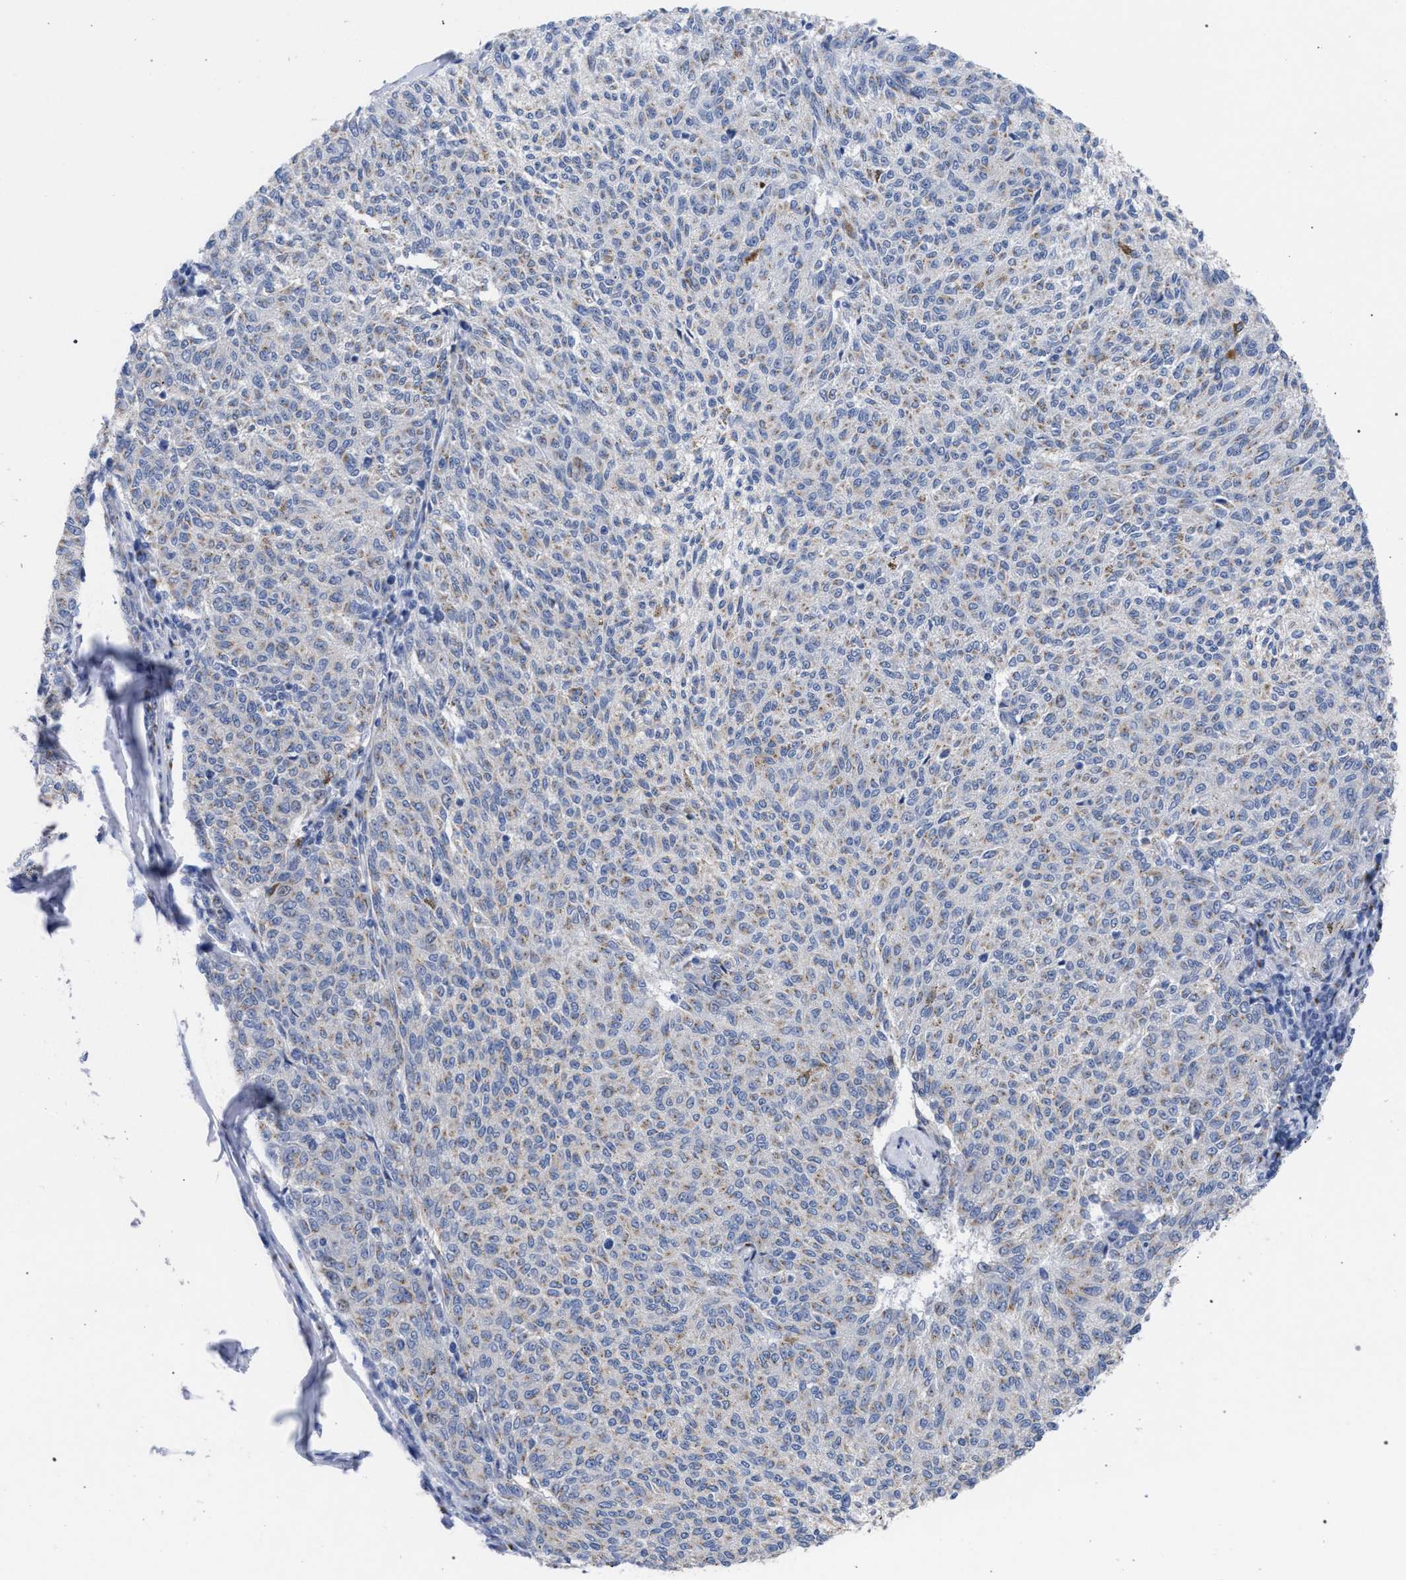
{"staining": {"intensity": "weak", "quantity": "25%-75%", "location": "cytoplasmic/membranous"}, "tissue": "melanoma", "cell_type": "Tumor cells", "image_type": "cancer", "snomed": [{"axis": "morphology", "description": "Malignant melanoma, NOS"}, {"axis": "topography", "description": "Skin"}], "caption": "Immunohistochemical staining of malignant melanoma demonstrates low levels of weak cytoplasmic/membranous protein expression in about 25%-75% of tumor cells.", "gene": "GOLGA2", "patient": {"sex": "female", "age": 72}}